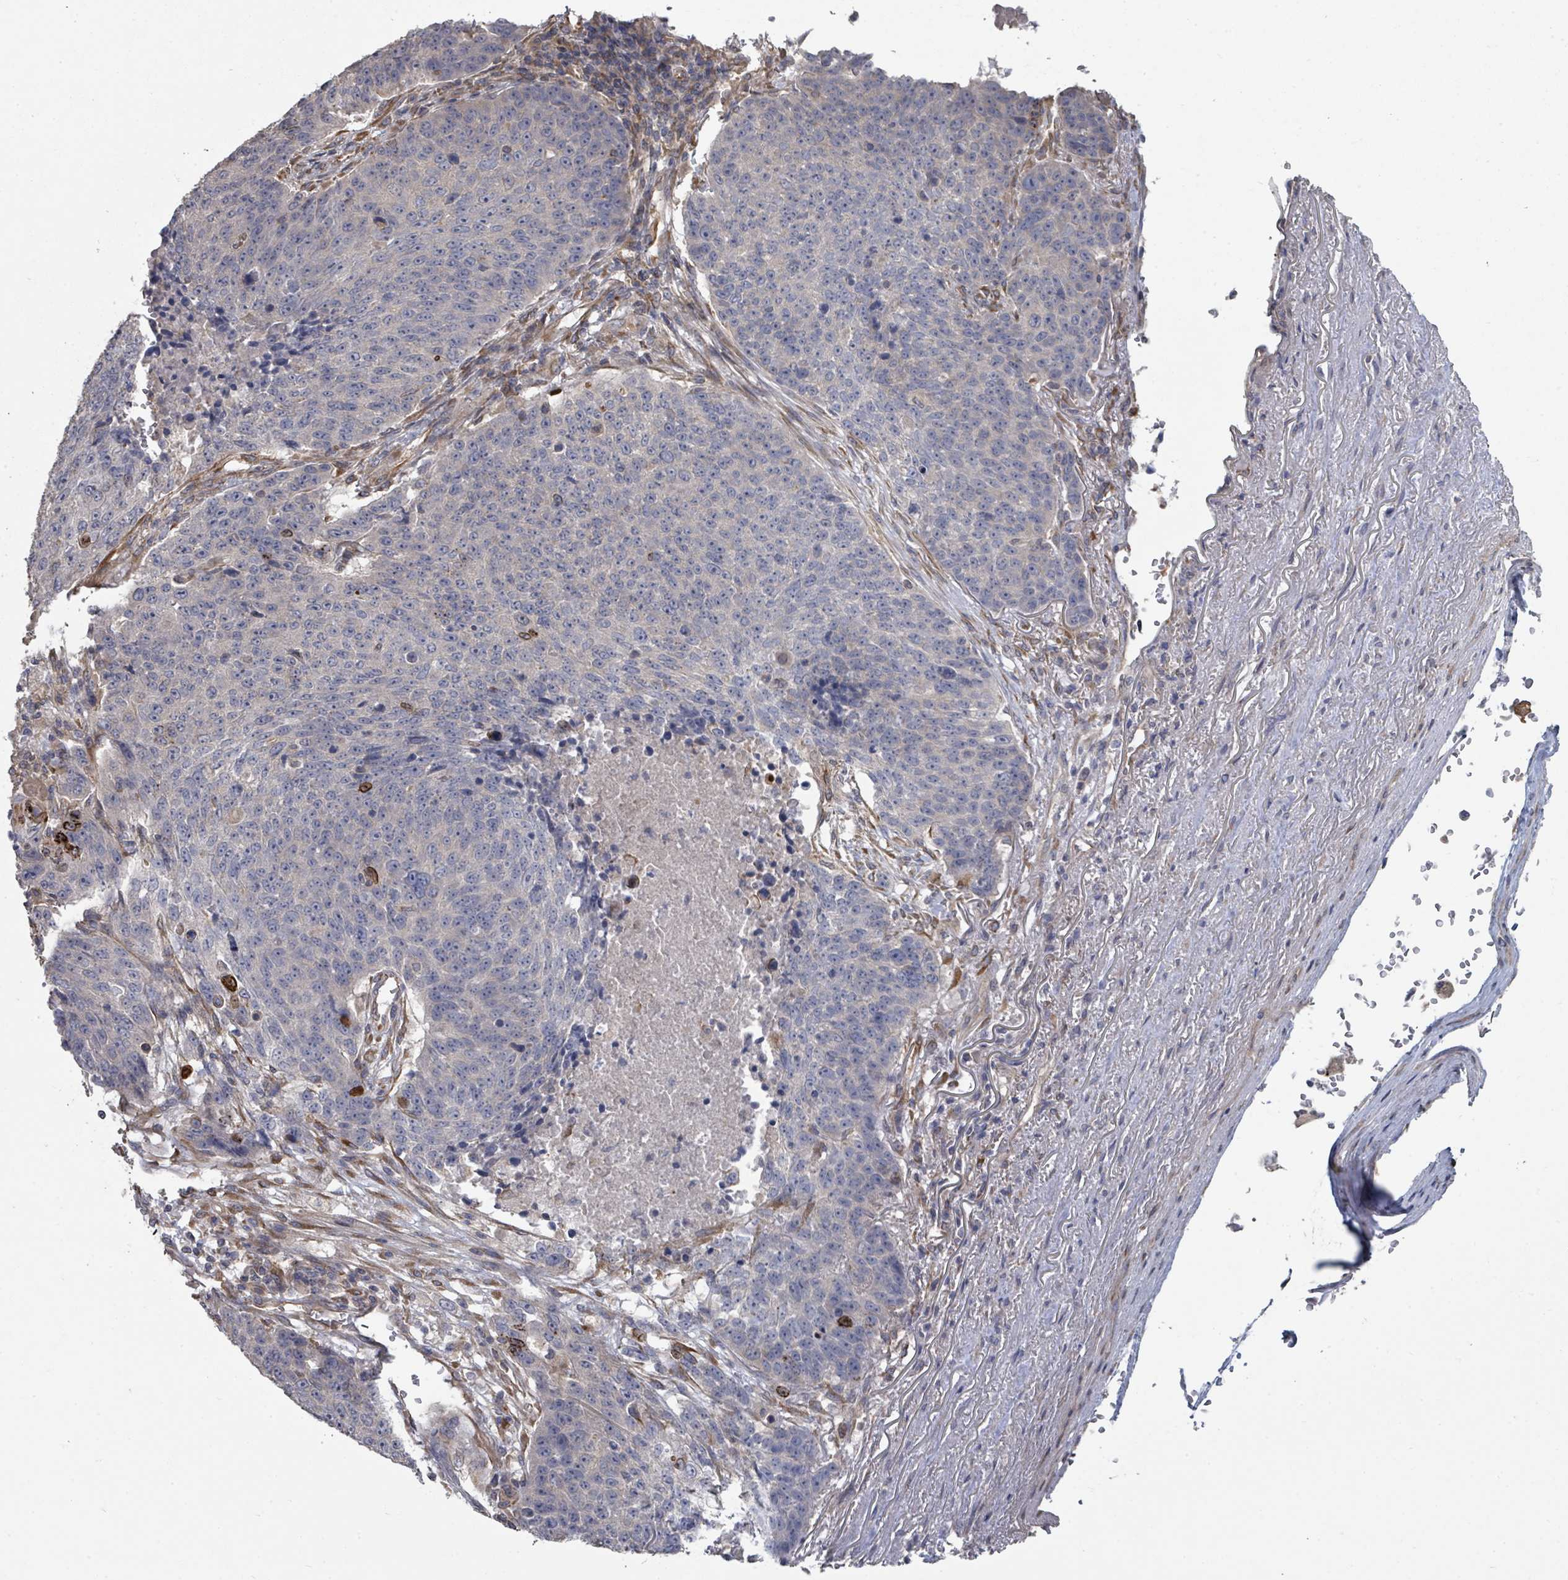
{"staining": {"intensity": "negative", "quantity": "none", "location": "none"}, "tissue": "lung cancer", "cell_type": "Tumor cells", "image_type": "cancer", "snomed": [{"axis": "morphology", "description": "Normal tissue, NOS"}, {"axis": "morphology", "description": "Squamous cell carcinoma, NOS"}, {"axis": "topography", "description": "Lymph node"}, {"axis": "topography", "description": "Lung"}], "caption": "A photomicrograph of human lung cancer is negative for staining in tumor cells.", "gene": "SLC9A7", "patient": {"sex": "male", "age": 66}}